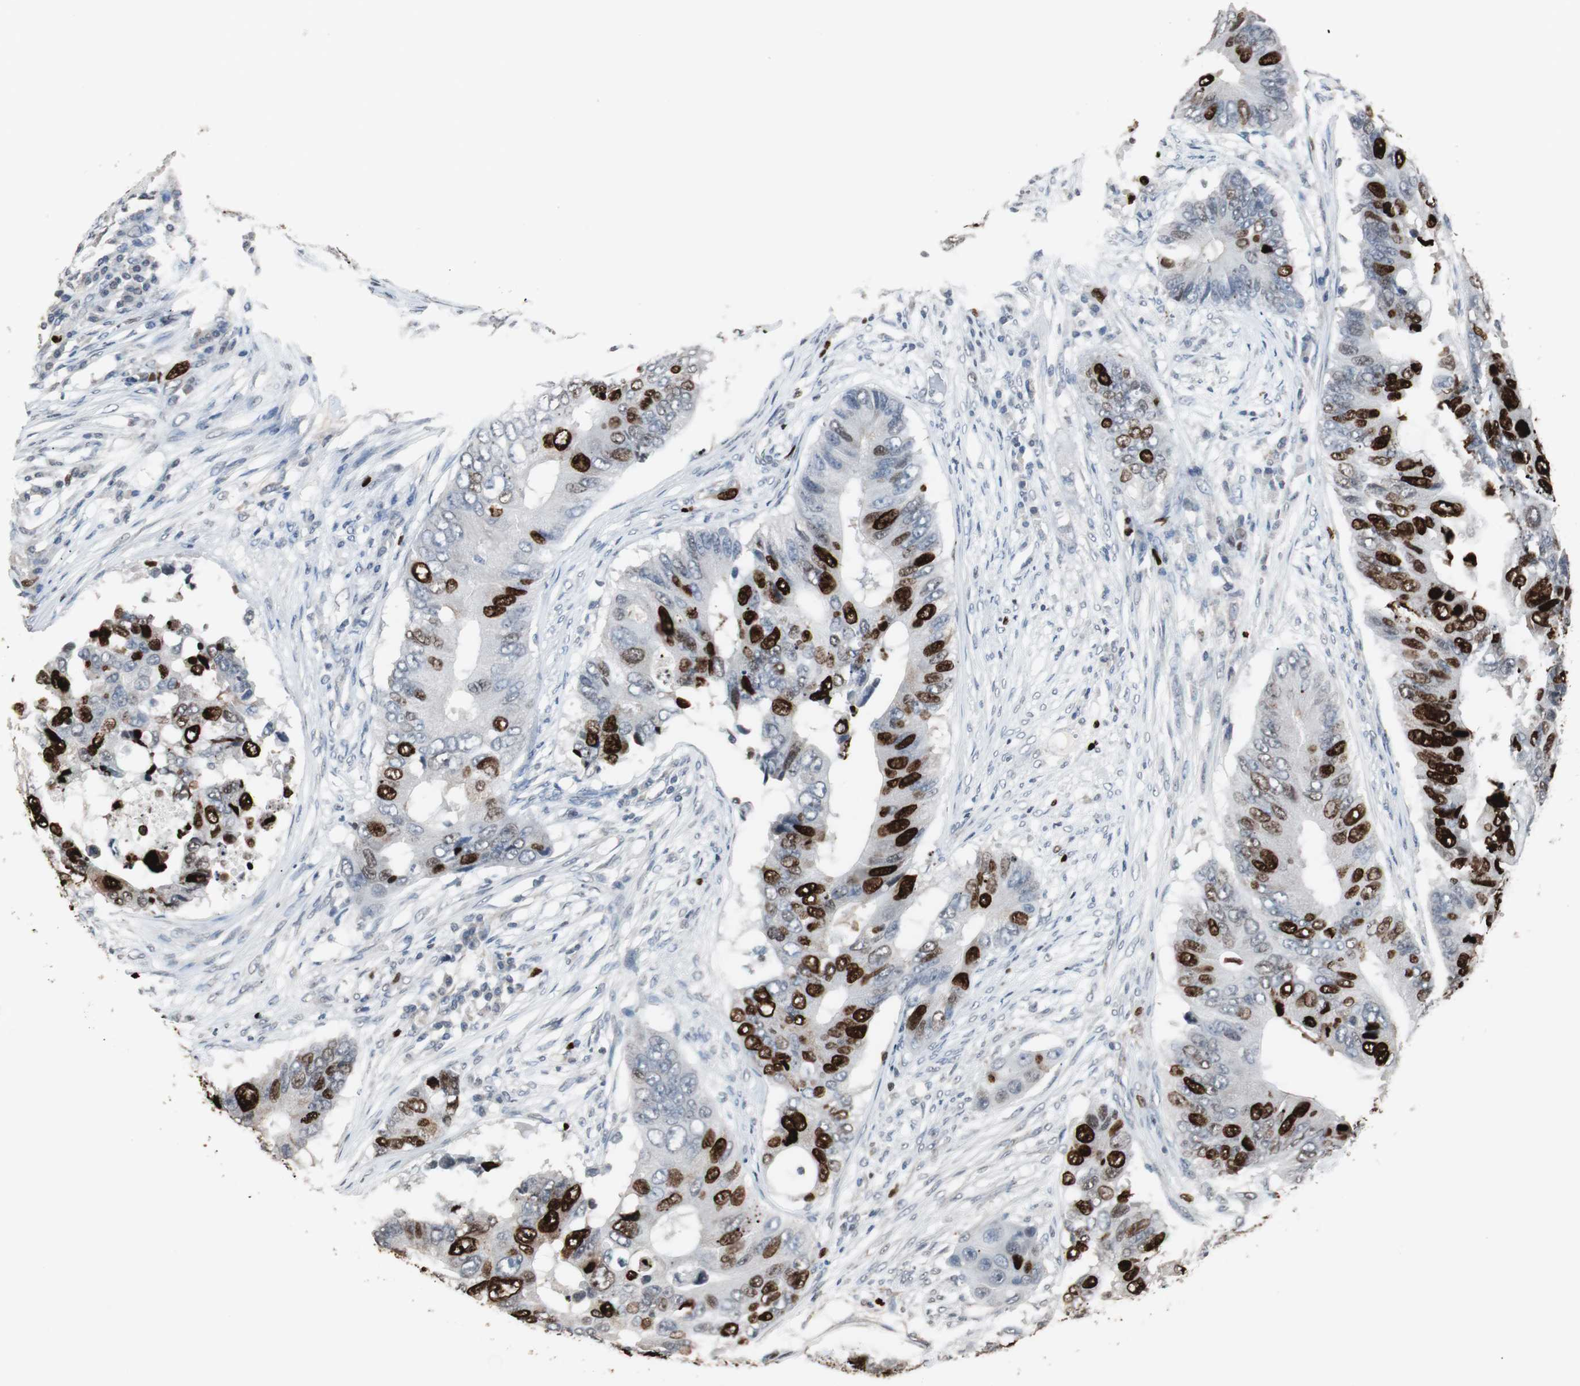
{"staining": {"intensity": "strong", "quantity": "25%-75%", "location": "nuclear"}, "tissue": "colorectal cancer", "cell_type": "Tumor cells", "image_type": "cancer", "snomed": [{"axis": "morphology", "description": "Adenocarcinoma, NOS"}, {"axis": "topography", "description": "Colon"}], "caption": "Adenocarcinoma (colorectal) tissue displays strong nuclear positivity in approximately 25%-75% of tumor cells (DAB (3,3'-diaminobenzidine) = brown stain, brightfield microscopy at high magnification).", "gene": "TOP2A", "patient": {"sex": "male", "age": 71}}